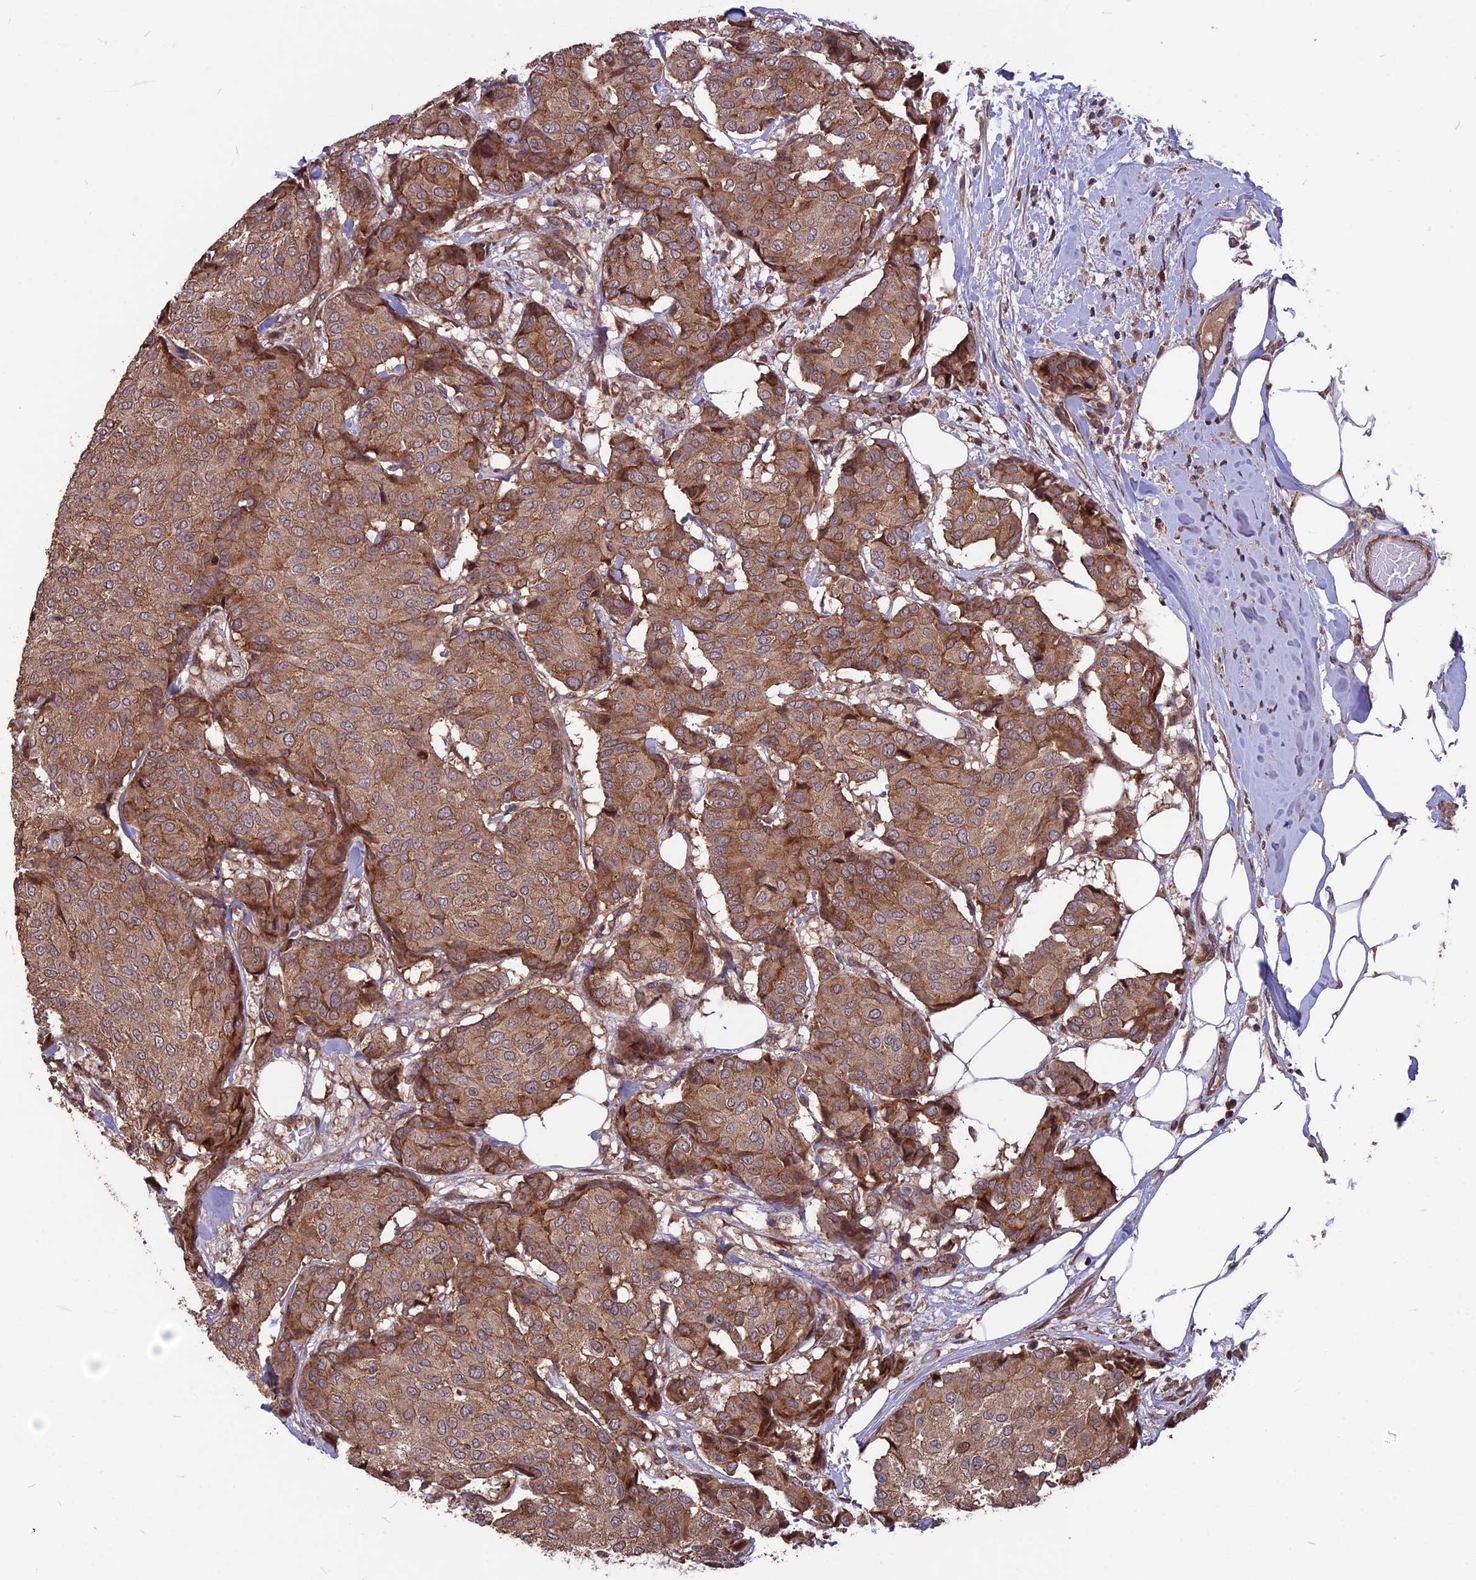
{"staining": {"intensity": "moderate", "quantity": ">75%", "location": "cytoplasmic/membranous"}, "tissue": "breast cancer", "cell_type": "Tumor cells", "image_type": "cancer", "snomed": [{"axis": "morphology", "description": "Duct carcinoma"}, {"axis": "topography", "description": "Breast"}], "caption": "Protein positivity by immunohistochemistry displays moderate cytoplasmic/membranous positivity in about >75% of tumor cells in intraductal carcinoma (breast). Nuclei are stained in blue.", "gene": "ZNF598", "patient": {"sex": "female", "age": 75}}